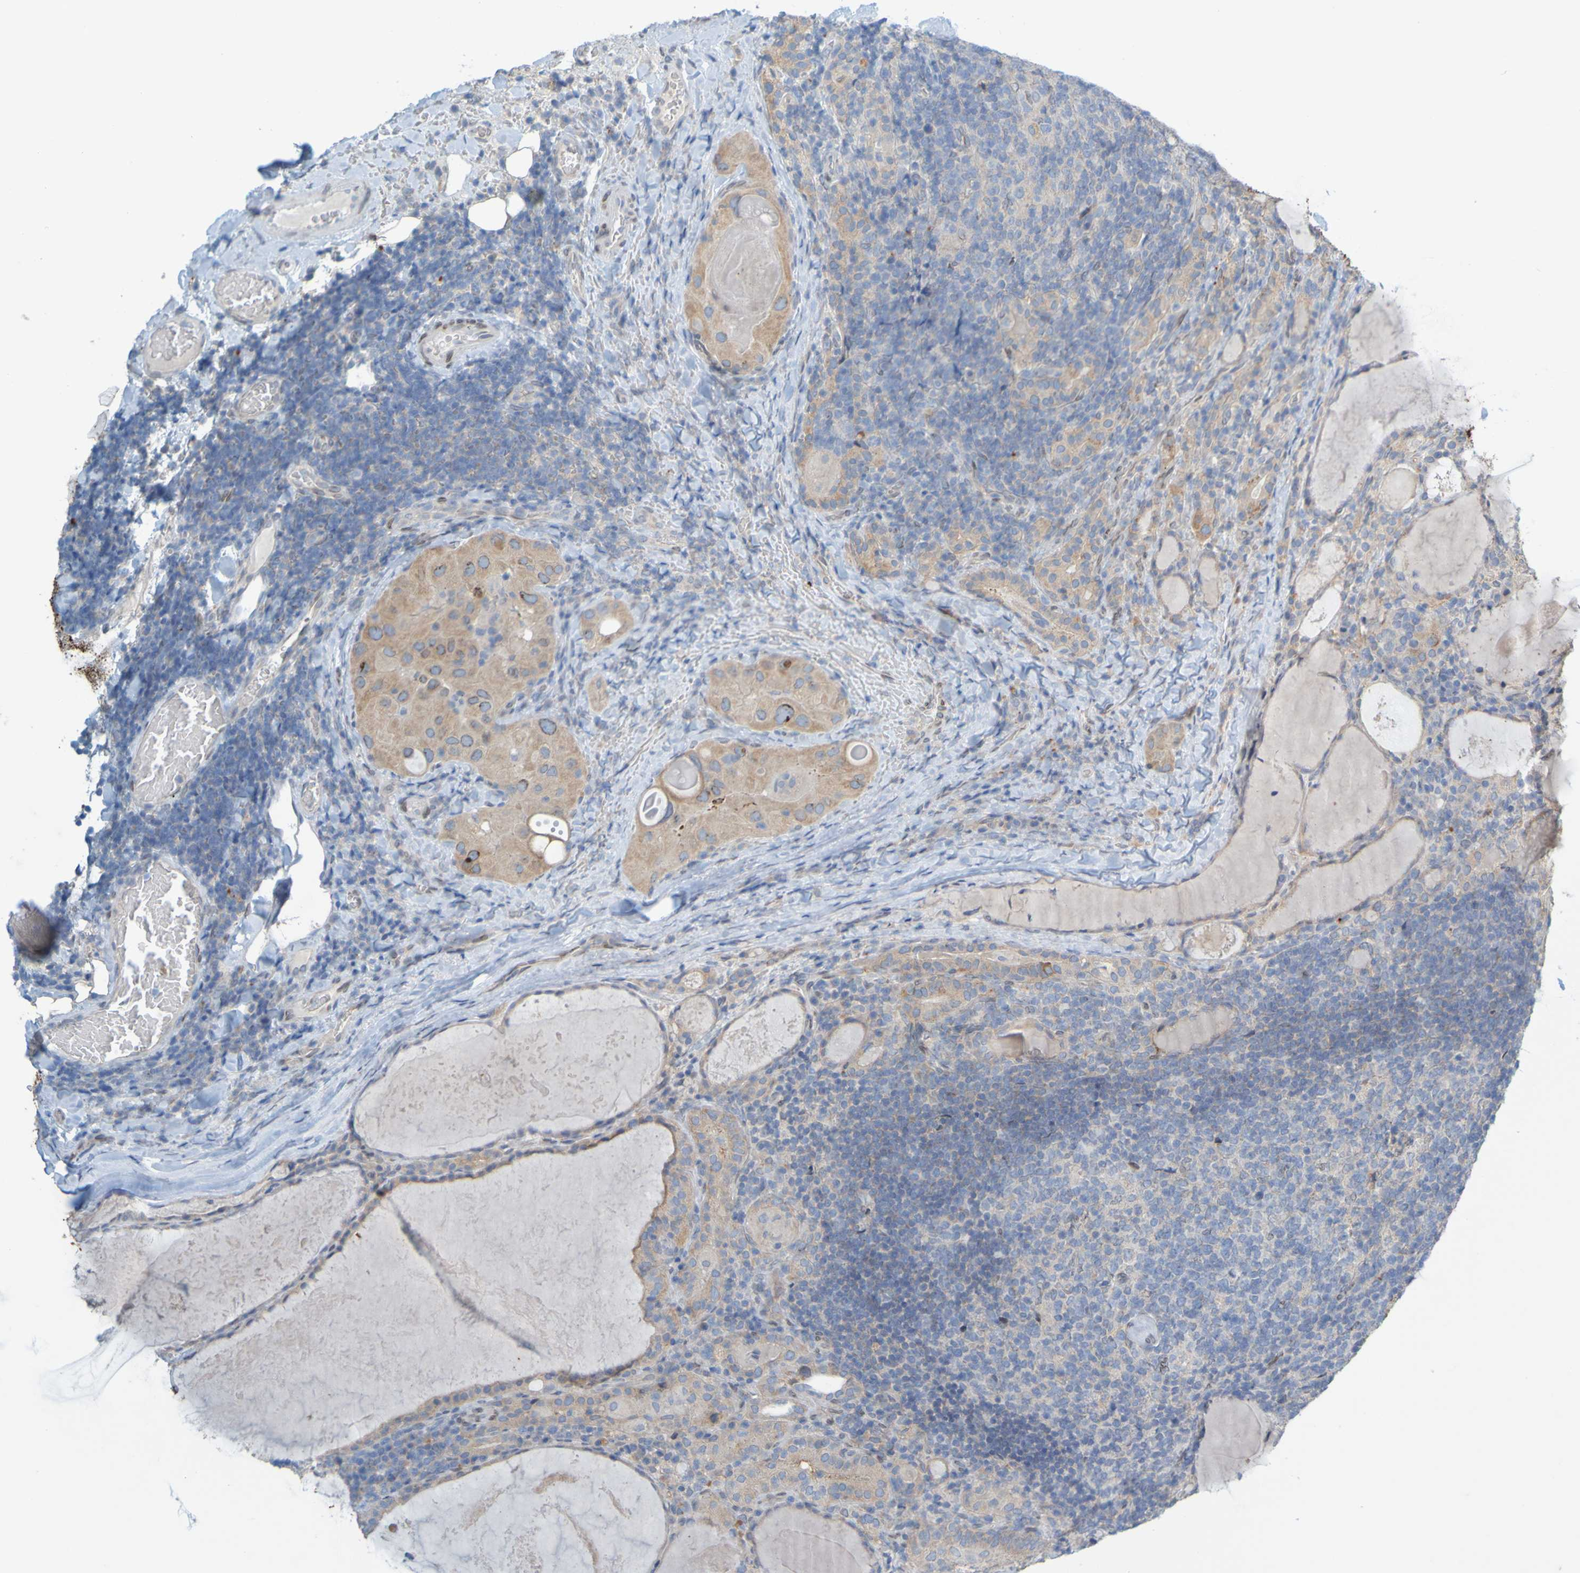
{"staining": {"intensity": "moderate", "quantity": ">75%", "location": "nuclear"}, "tissue": "thyroid cancer", "cell_type": "Tumor cells", "image_type": "cancer", "snomed": [{"axis": "morphology", "description": "Papillary adenocarcinoma, NOS"}, {"axis": "topography", "description": "Thyroid gland"}], "caption": "Thyroid cancer stained with DAB (3,3'-diaminobenzidine) immunohistochemistry exhibits medium levels of moderate nuclear staining in about >75% of tumor cells. The staining is performed using DAB (3,3'-diaminobenzidine) brown chromogen to label protein expression. The nuclei are counter-stained blue using hematoxylin.", "gene": "MAG", "patient": {"sex": "female", "age": 42}}